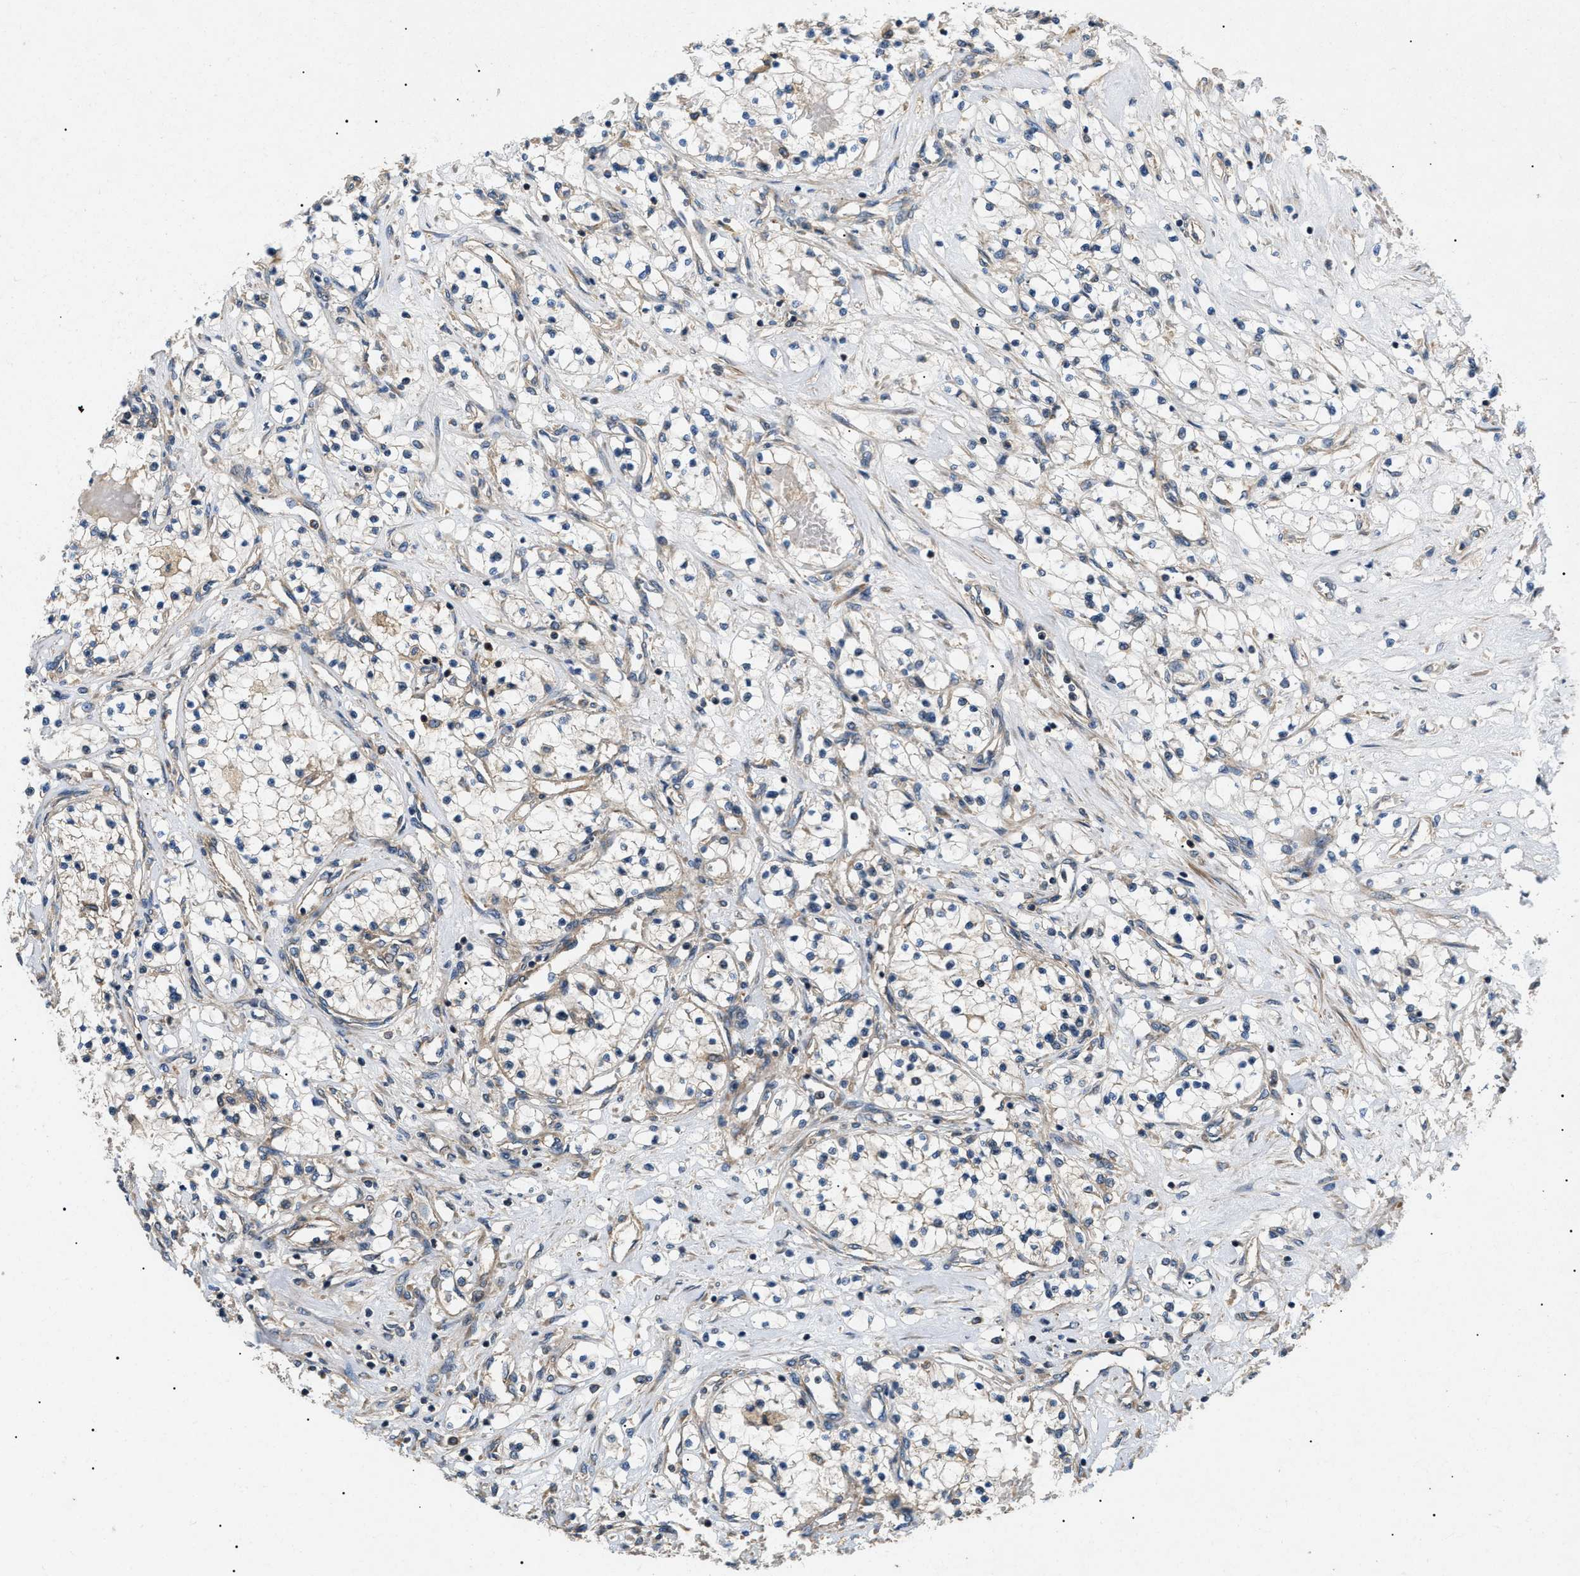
{"staining": {"intensity": "weak", "quantity": ">75%", "location": "cytoplasmic/membranous"}, "tissue": "renal cancer", "cell_type": "Tumor cells", "image_type": "cancer", "snomed": [{"axis": "morphology", "description": "Adenocarcinoma, NOS"}, {"axis": "topography", "description": "Kidney"}], "caption": "Weak cytoplasmic/membranous expression is appreciated in approximately >75% of tumor cells in renal adenocarcinoma. (DAB (3,3'-diaminobenzidine) IHC, brown staining for protein, blue staining for nuclei).", "gene": "PPM1B", "patient": {"sex": "male", "age": 68}}